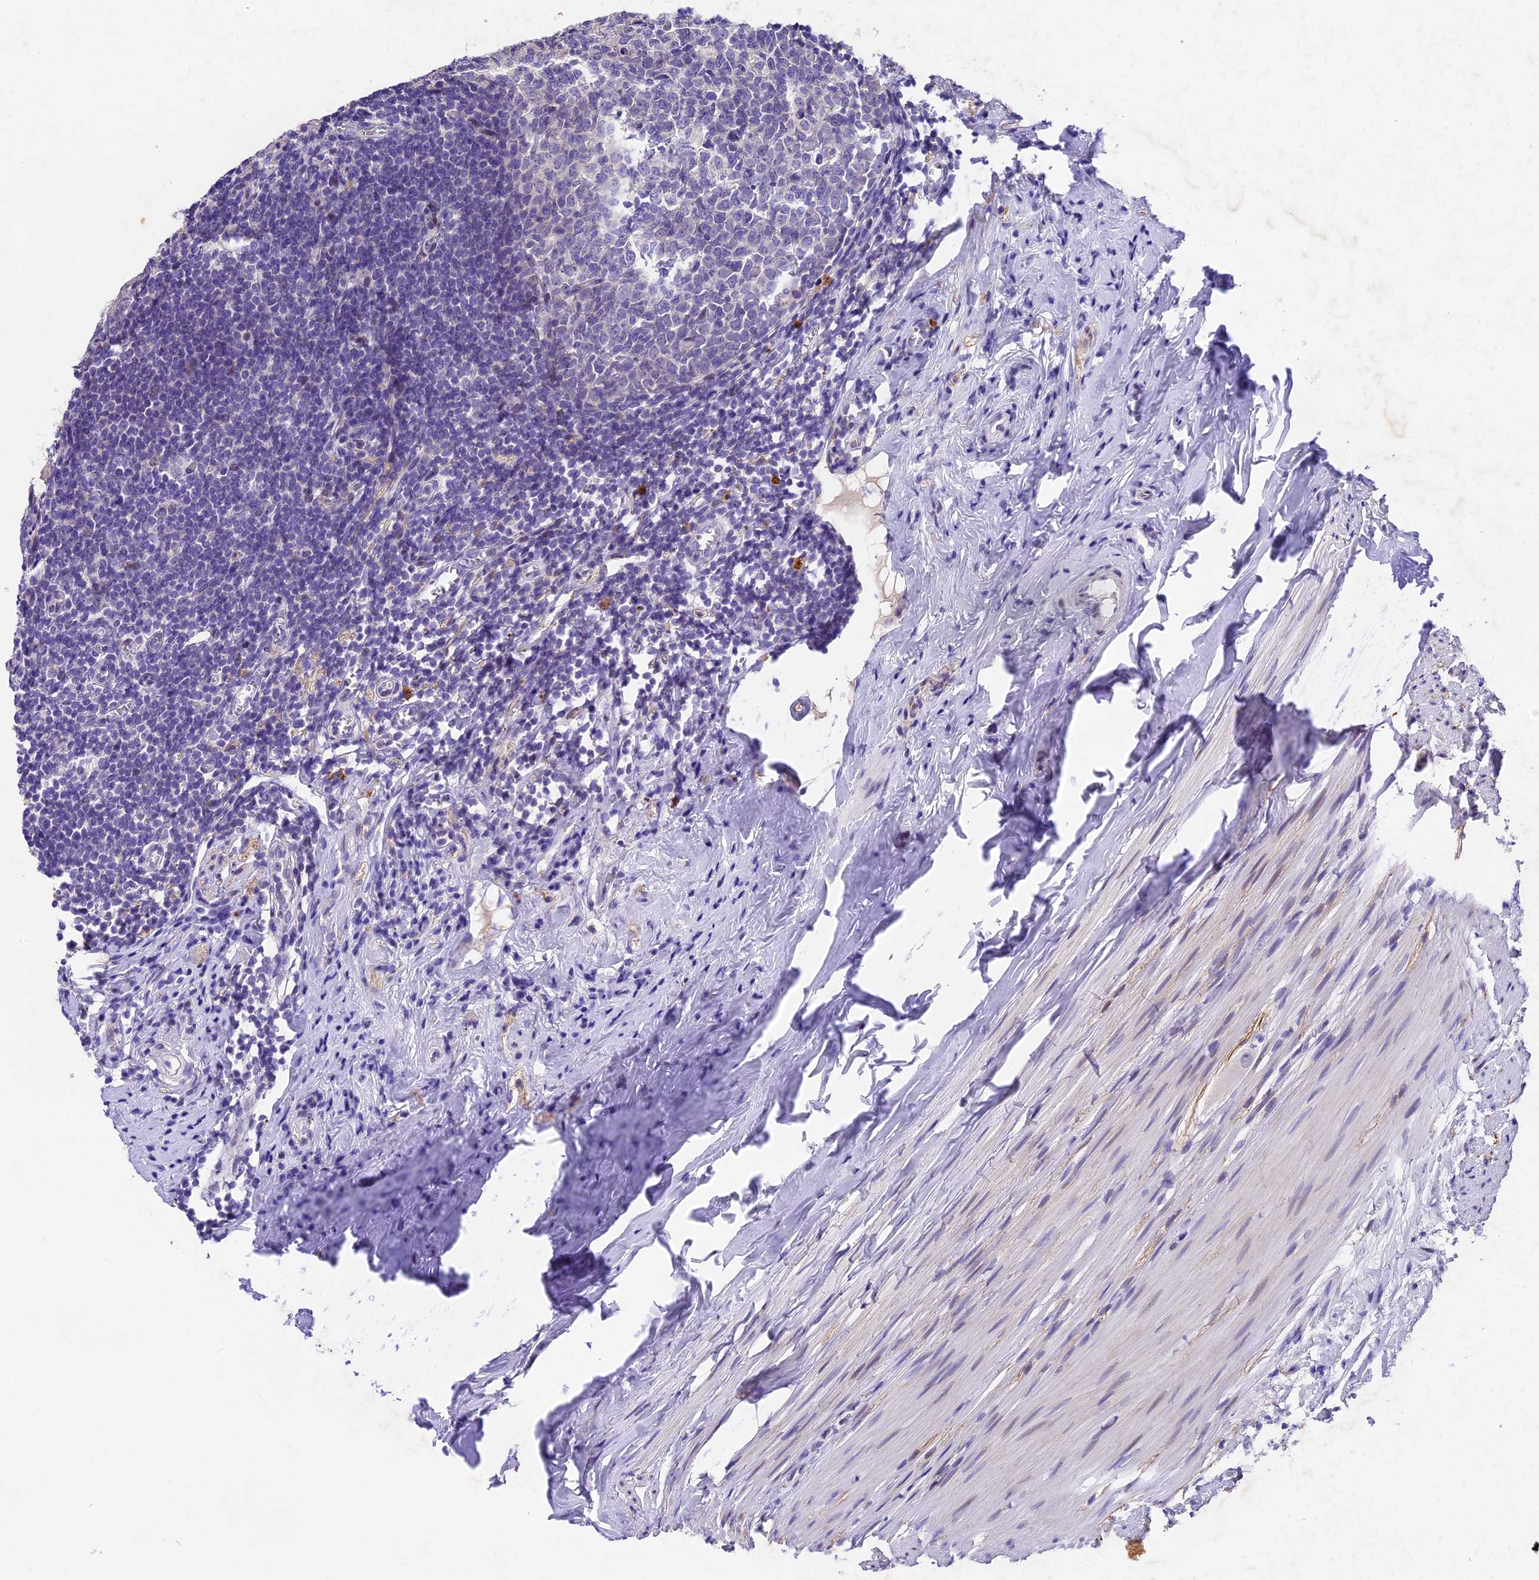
{"staining": {"intensity": "weak", "quantity": "<25%", "location": "cytoplasmic/membranous"}, "tissue": "appendix", "cell_type": "Glandular cells", "image_type": "normal", "snomed": [{"axis": "morphology", "description": "Normal tissue, NOS"}, {"axis": "topography", "description": "Appendix"}], "caption": "Micrograph shows no protein positivity in glandular cells of benign appendix. Brightfield microscopy of immunohistochemistry (IHC) stained with DAB (3,3'-diaminobenzidine) (brown) and hematoxylin (blue), captured at high magnification.", "gene": "IFT140", "patient": {"sex": "female", "age": 51}}